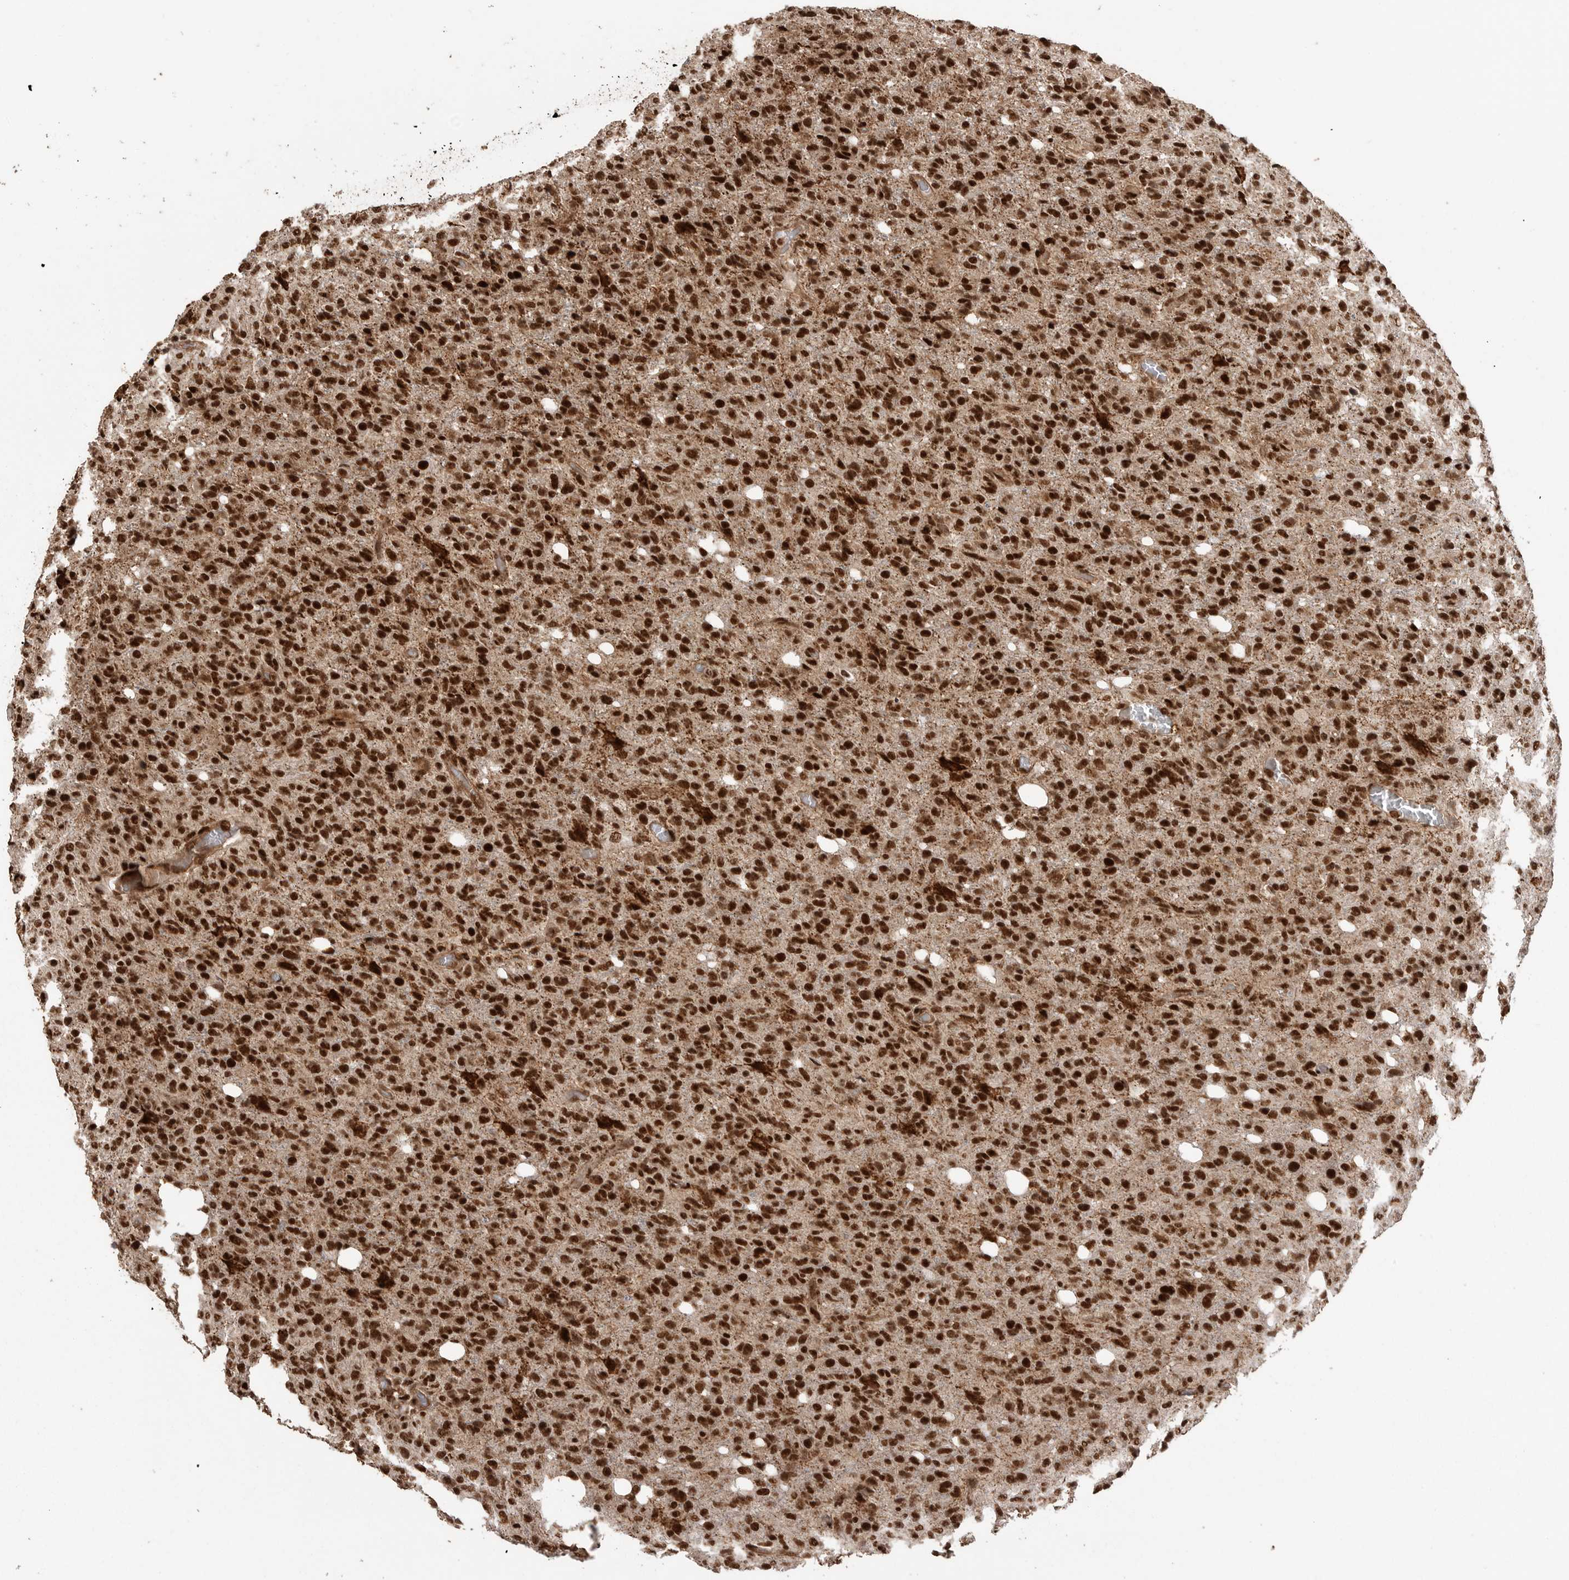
{"staining": {"intensity": "strong", "quantity": ">75%", "location": "nuclear"}, "tissue": "glioma", "cell_type": "Tumor cells", "image_type": "cancer", "snomed": [{"axis": "morphology", "description": "Glioma, malignant, High grade"}, {"axis": "topography", "description": "Brain"}], "caption": "Immunohistochemical staining of human glioma exhibits high levels of strong nuclear protein expression in about >75% of tumor cells.", "gene": "PPP1R8", "patient": {"sex": "female", "age": 57}}